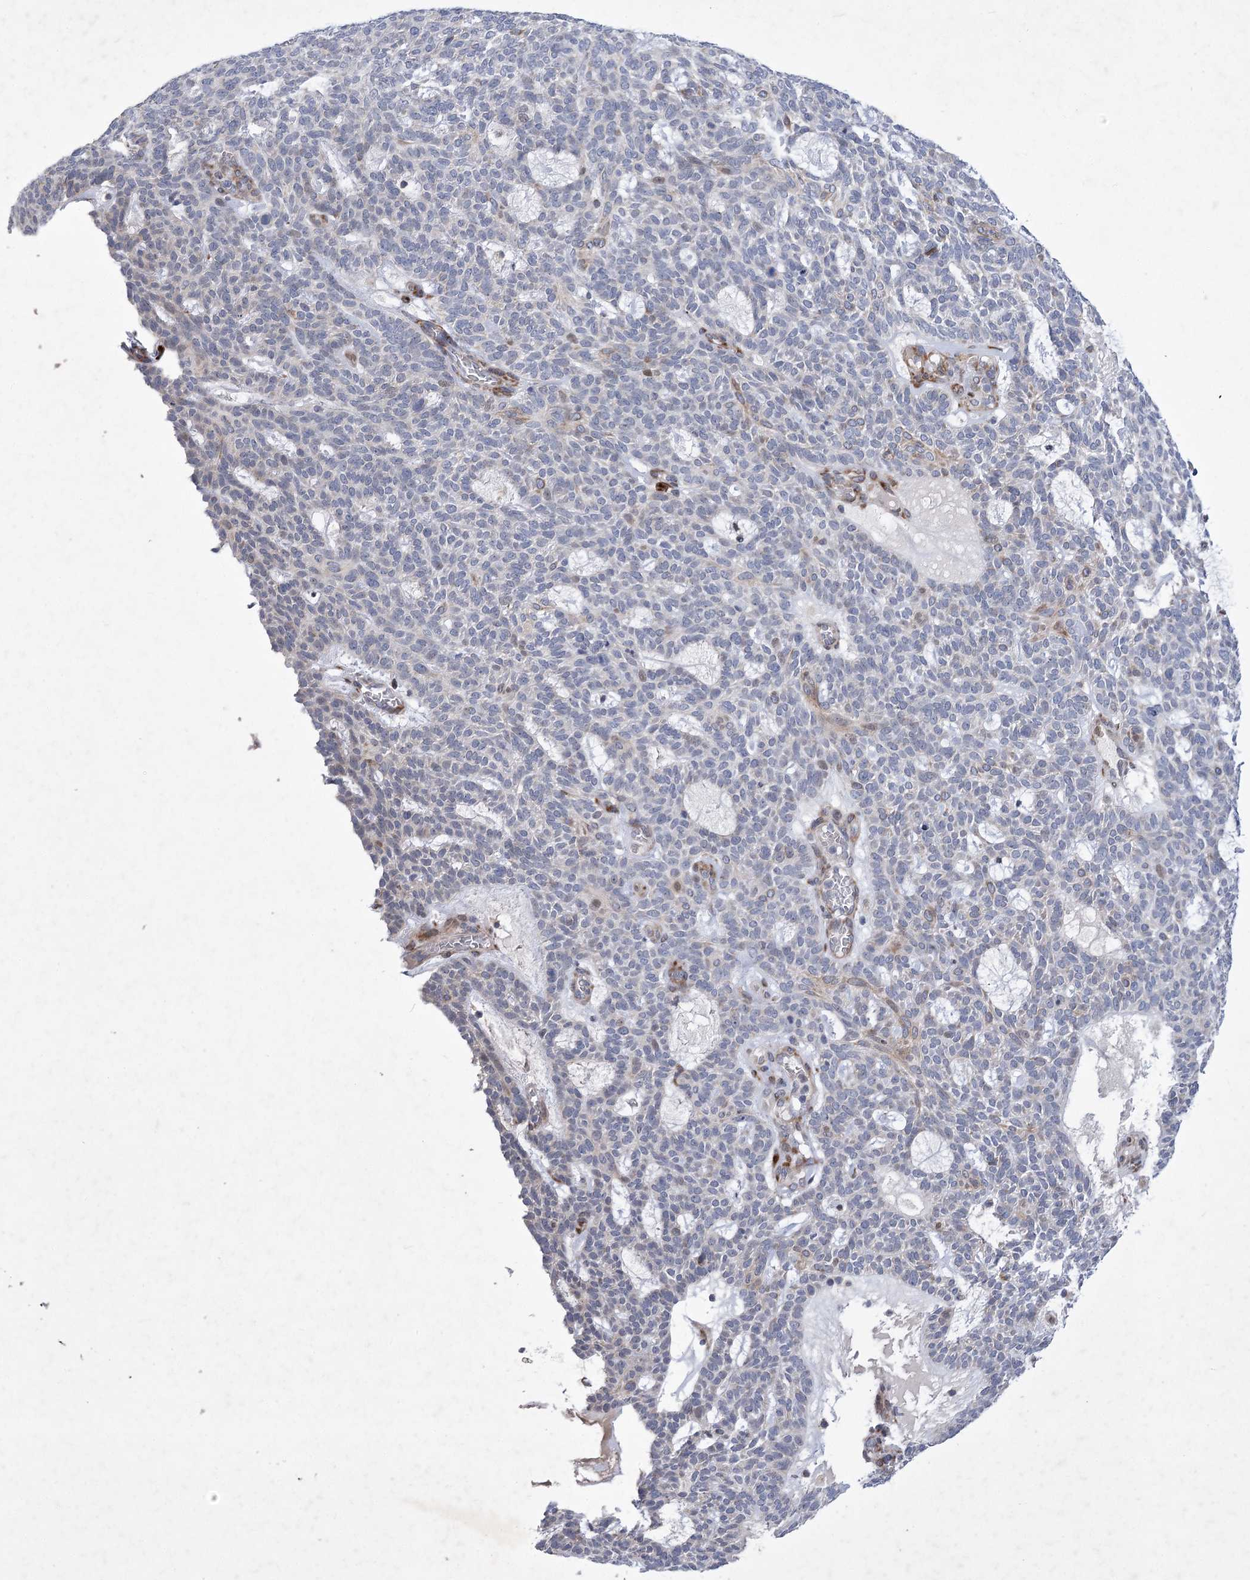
{"staining": {"intensity": "negative", "quantity": "none", "location": "none"}, "tissue": "skin cancer", "cell_type": "Tumor cells", "image_type": "cancer", "snomed": [{"axis": "morphology", "description": "Squamous cell carcinoma, NOS"}, {"axis": "topography", "description": "Skin"}], "caption": "Immunohistochemical staining of skin cancer reveals no significant expression in tumor cells.", "gene": "GCNT4", "patient": {"sex": "female", "age": 90}}